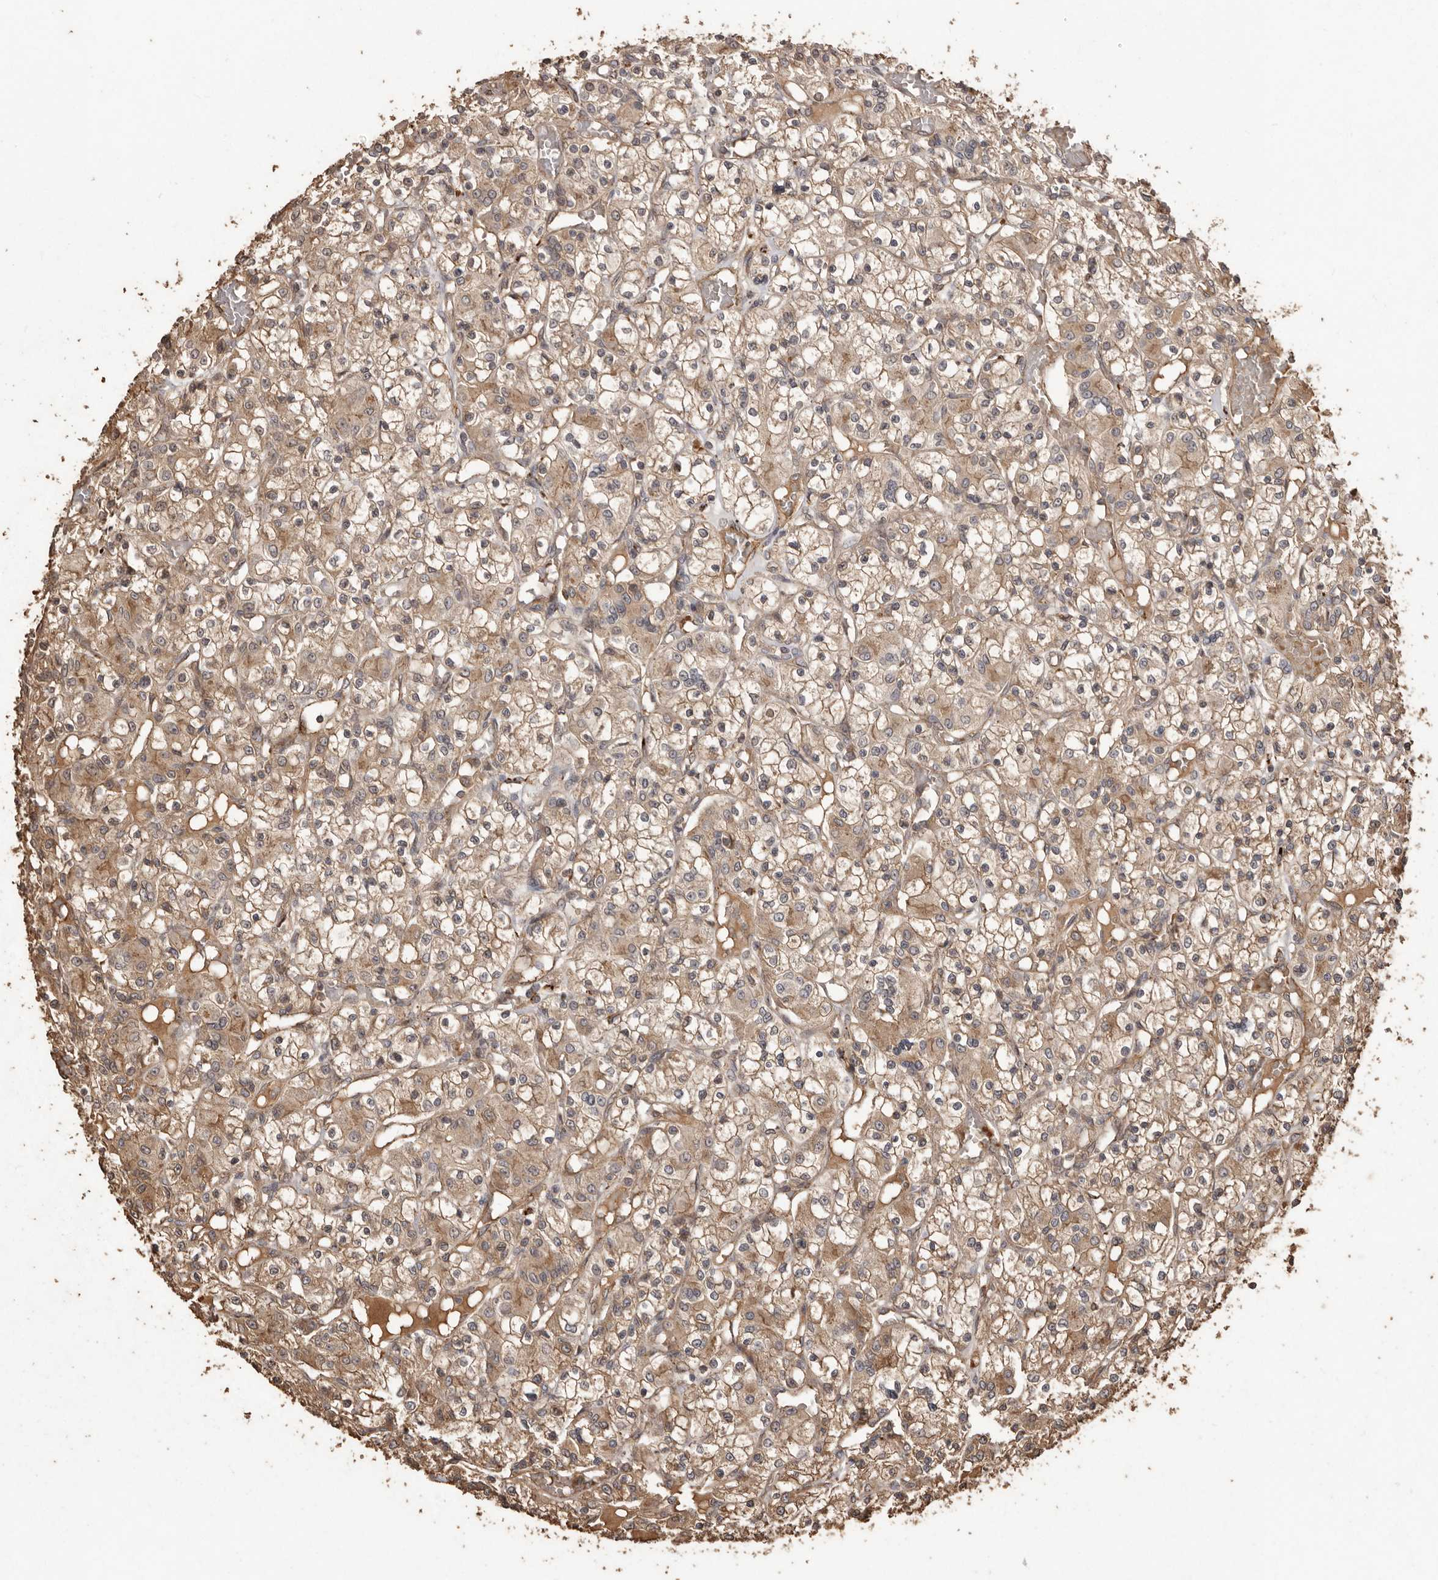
{"staining": {"intensity": "weak", "quantity": ">75%", "location": "cytoplasmic/membranous"}, "tissue": "renal cancer", "cell_type": "Tumor cells", "image_type": "cancer", "snomed": [{"axis": "morphology", "description": "Adenocarcinoma, NOS"}, {"axis": "topography", "description": "Kidney"}], "caption": "Renal cancer (adenocarcinoma) tissue shows weak cytoplasmic/membranous staining in about >75% of tumor cells", "gene": "NUP43", "patient": {"sex": "female", "age": 59}}